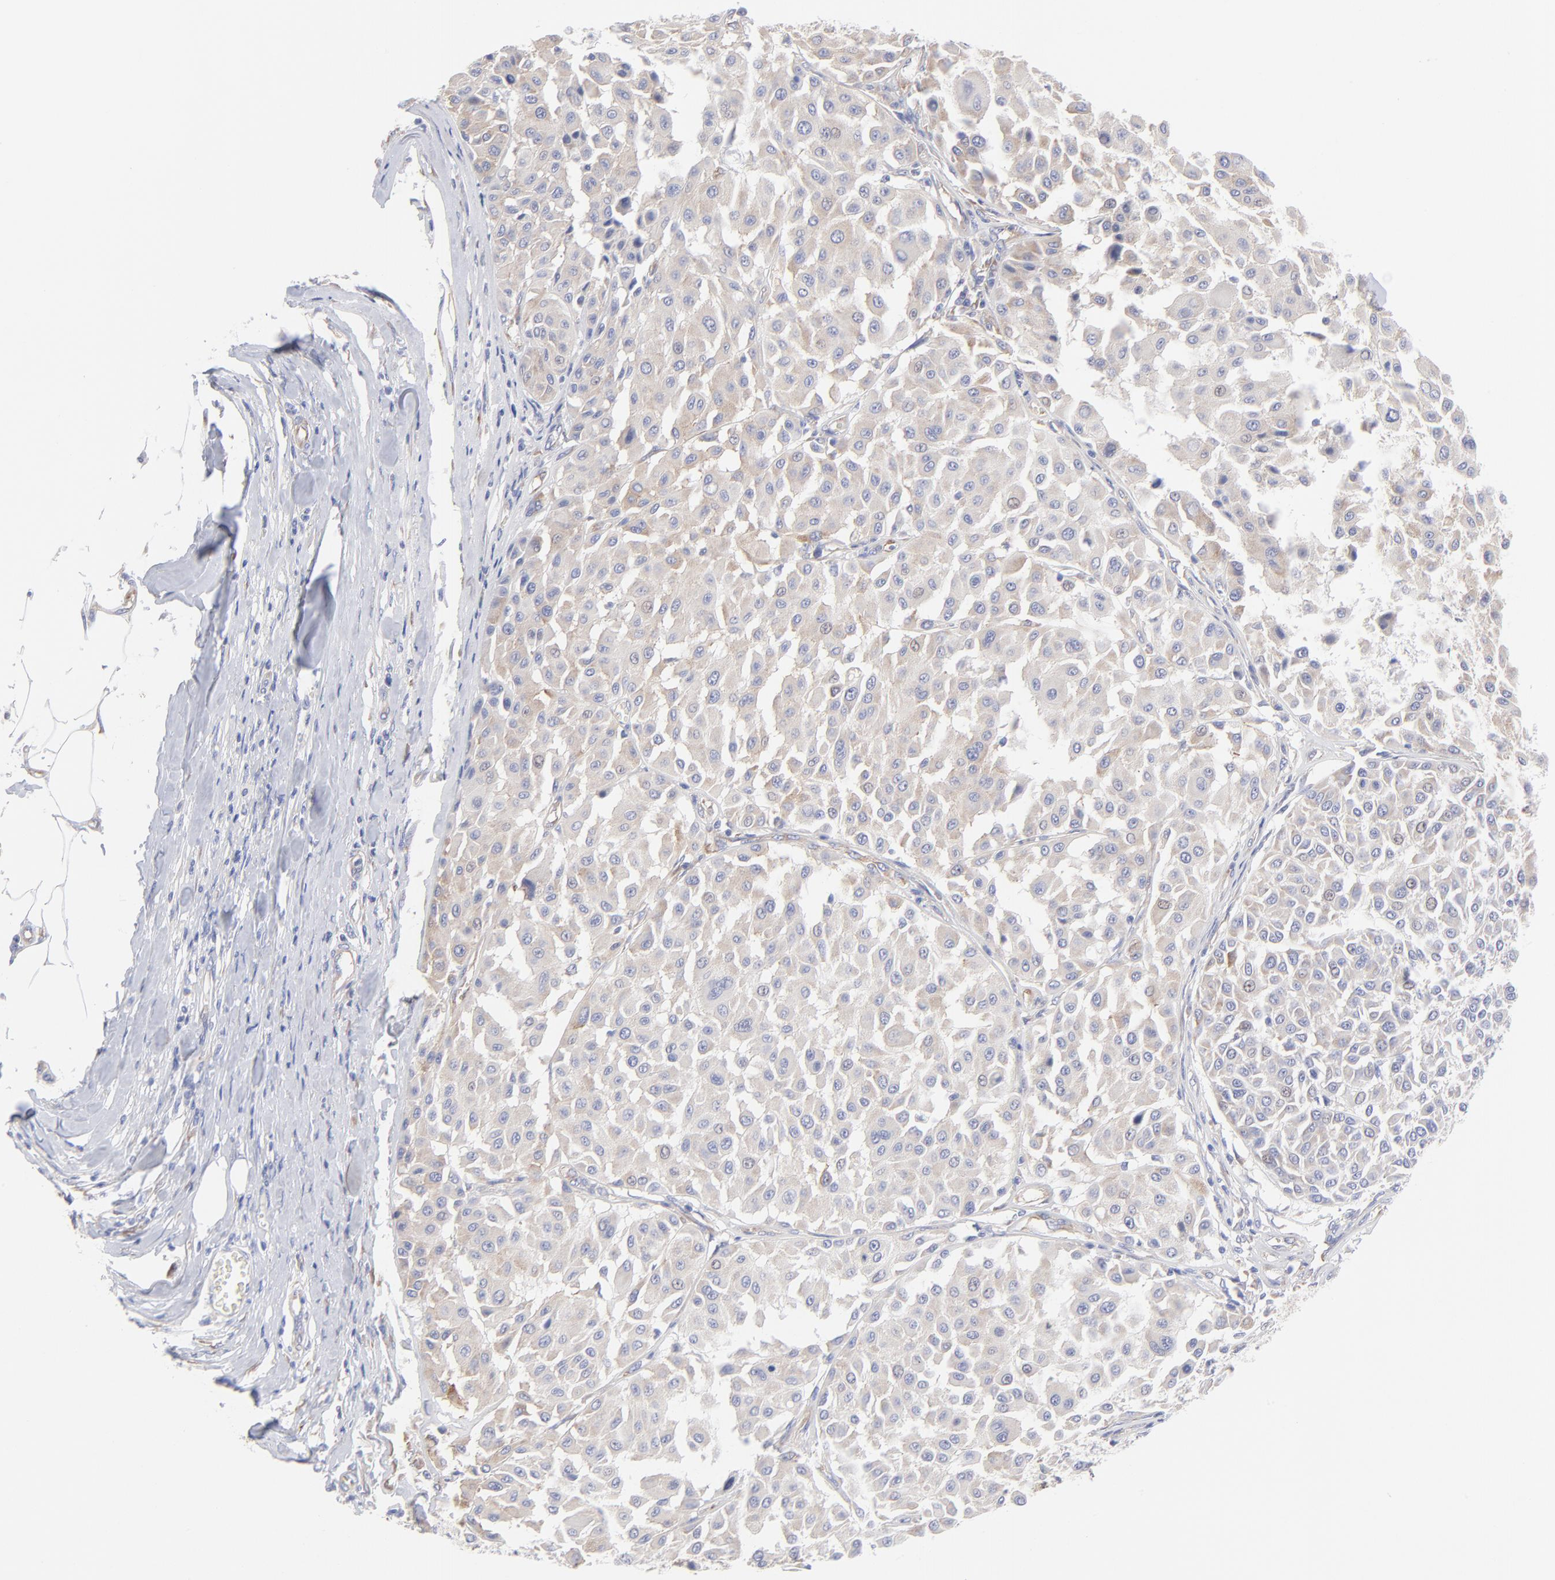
{"staining": {"intensity": "moderate", "quantity": ">75%", "location": "cytoplasmic/membranous"}, "tissue": "melanoma", "cell_type": "Tumor cells", "image_type": "cancer", "snomed": [{"axis": "morphology", "description": "Malignant melanoma, Metastatic site"}, {"axis": "topography", "description": "Soft tissue"}], "caption": "IHC micrograph of human malignant melanoma (metastatic site) stained for a protein (brown), which displays medium levels of moderate cytoplasmic/membranous staining in about >75% of tumor cells.", "gene": "EIF2AK2", "patient": {"sex": "male", "age": 41}}